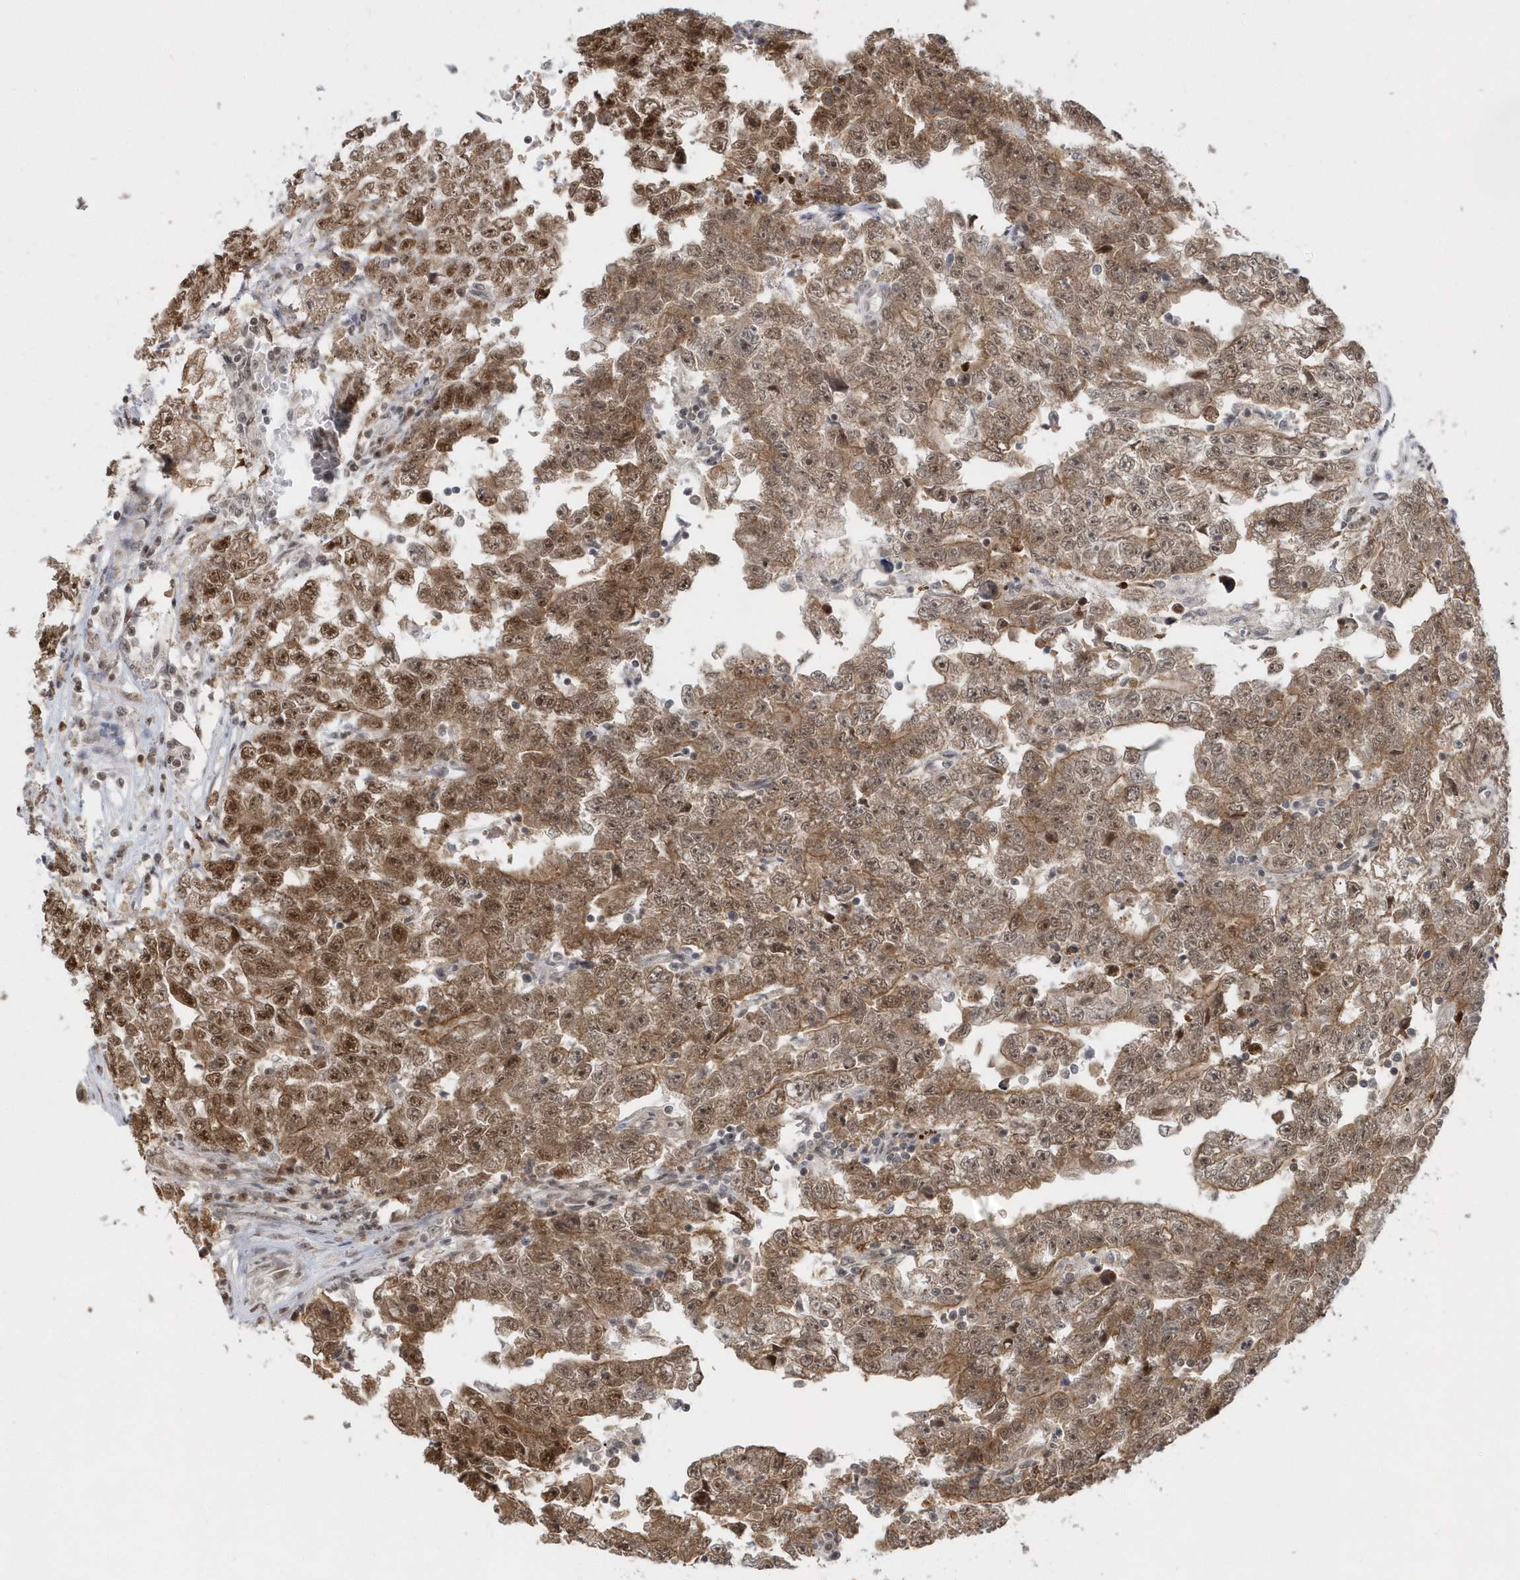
{"staining": {"intensity": "moderate", "quantity": ">75%", "location": "cytoplasmic/membranous,nuclear"}, "tissue": "testis cancer", "cell_type": "Tumor cells", "image_type": "cancer", "snomed": [{"axis": "morphology", "description": "Carcinoma, Embryonal, NOS"}, {"axis": "topography", "description": "Testis"}], "caption": "Immunohistochemical staining of testis embryonal carcinoma demonstrates medium levels of moderate cytoplasmic/membranous and nuclear expression in about >75% of tumor cells.", "gene": "SEPHS1", "patient": {"sex": "male", "age": 25}}